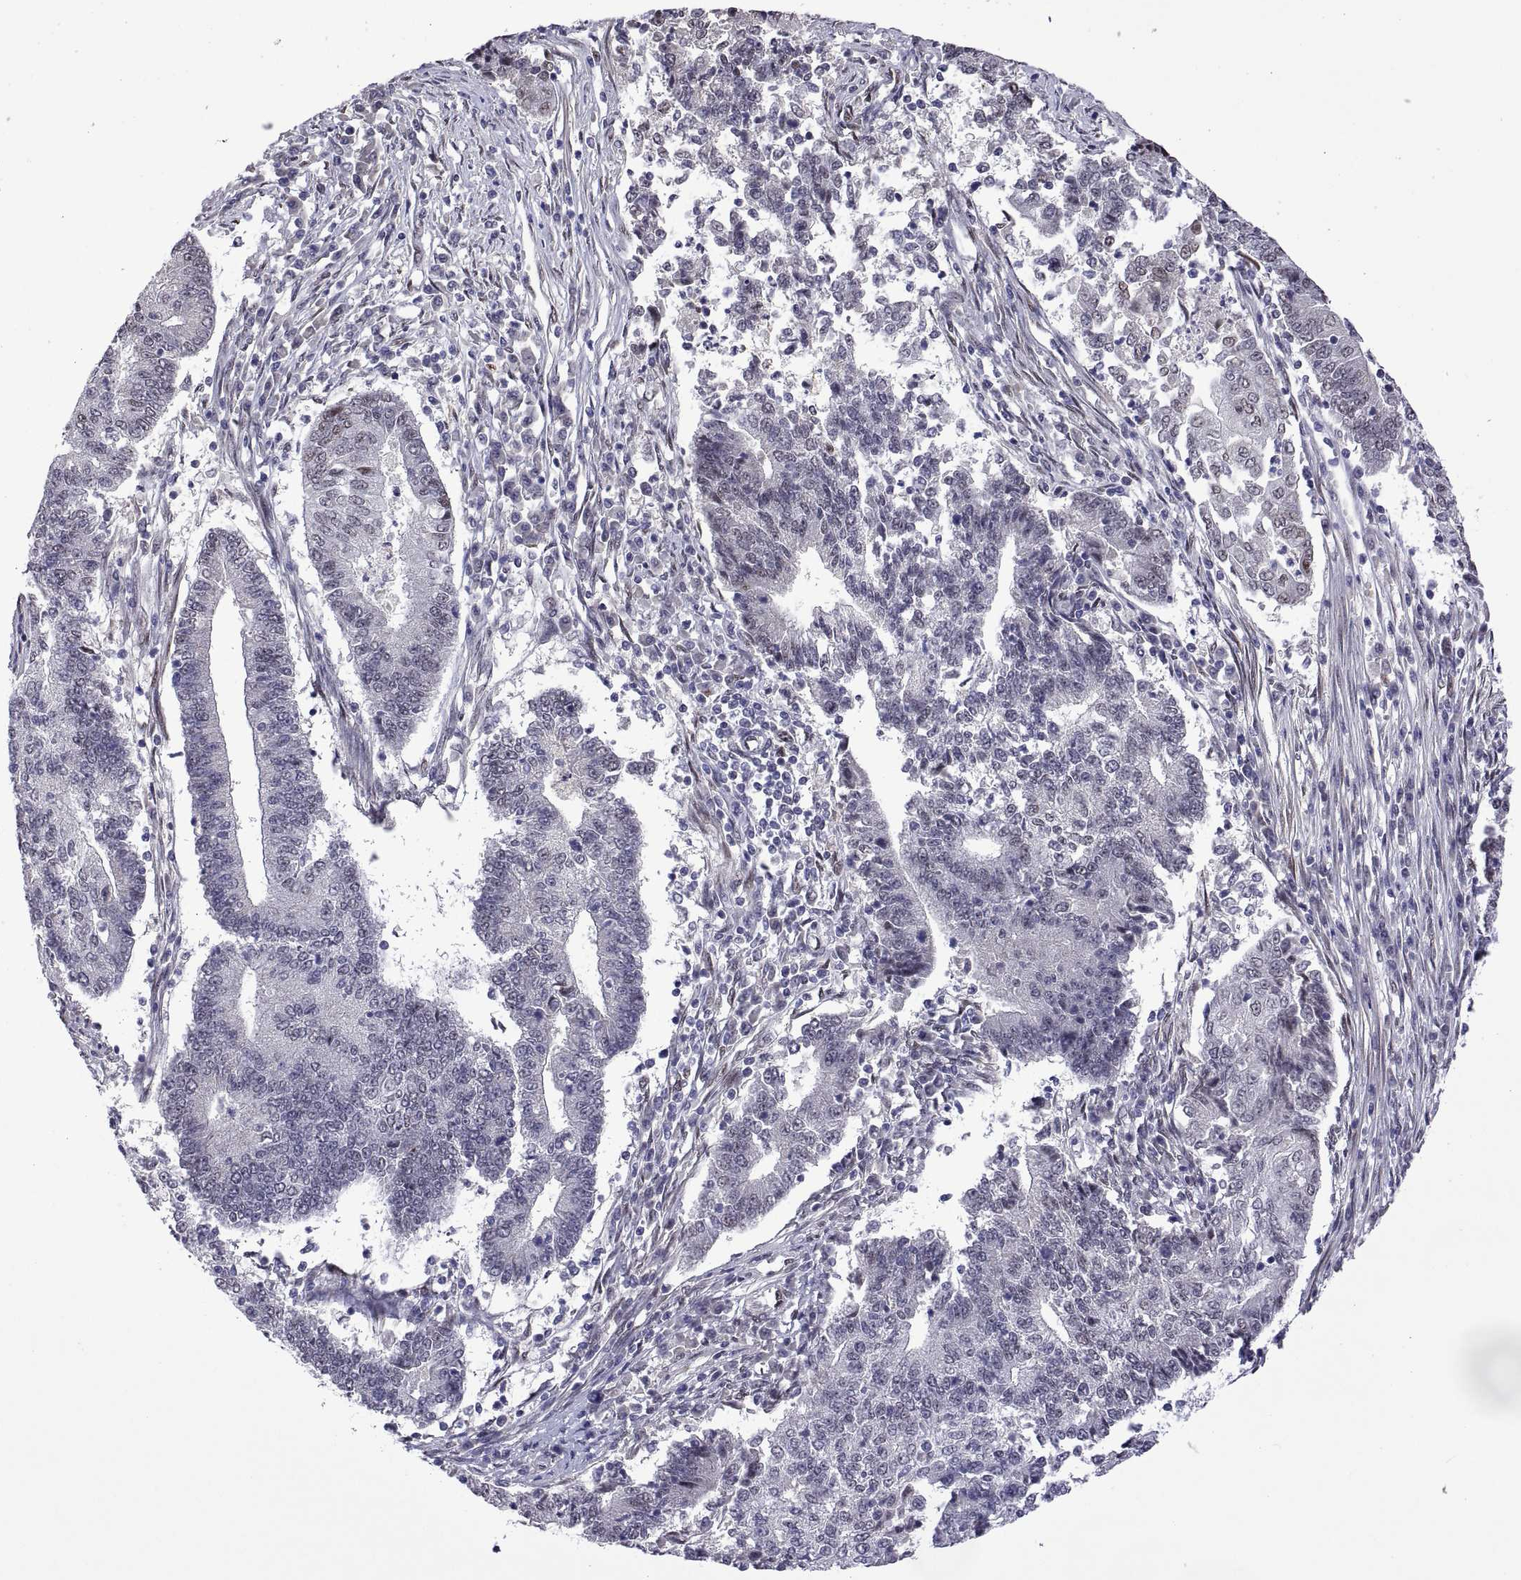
{"staining": {"intensity": "weak", "quantity": "25%-75%", "location": "nuclear"}, "tissue": "endometrial cancer", "cell_type": "Tumor cells", "image_type": "cancer", "snomed": [{"axis": "morphology", "description": "Adenocarcinoma, NOS"}, {"axis": "topography", "description": "Uterus"}, {"axis": "topography", "description": "Endometrium"}], "caption": "The image displays immunohistochemical staining of endometrial cancer. There is weak nuclear expression is identified in about 25%-75% of tumor cells.", "gene": "NR4A1", "patient": {"sex": "female", "age": 54}}